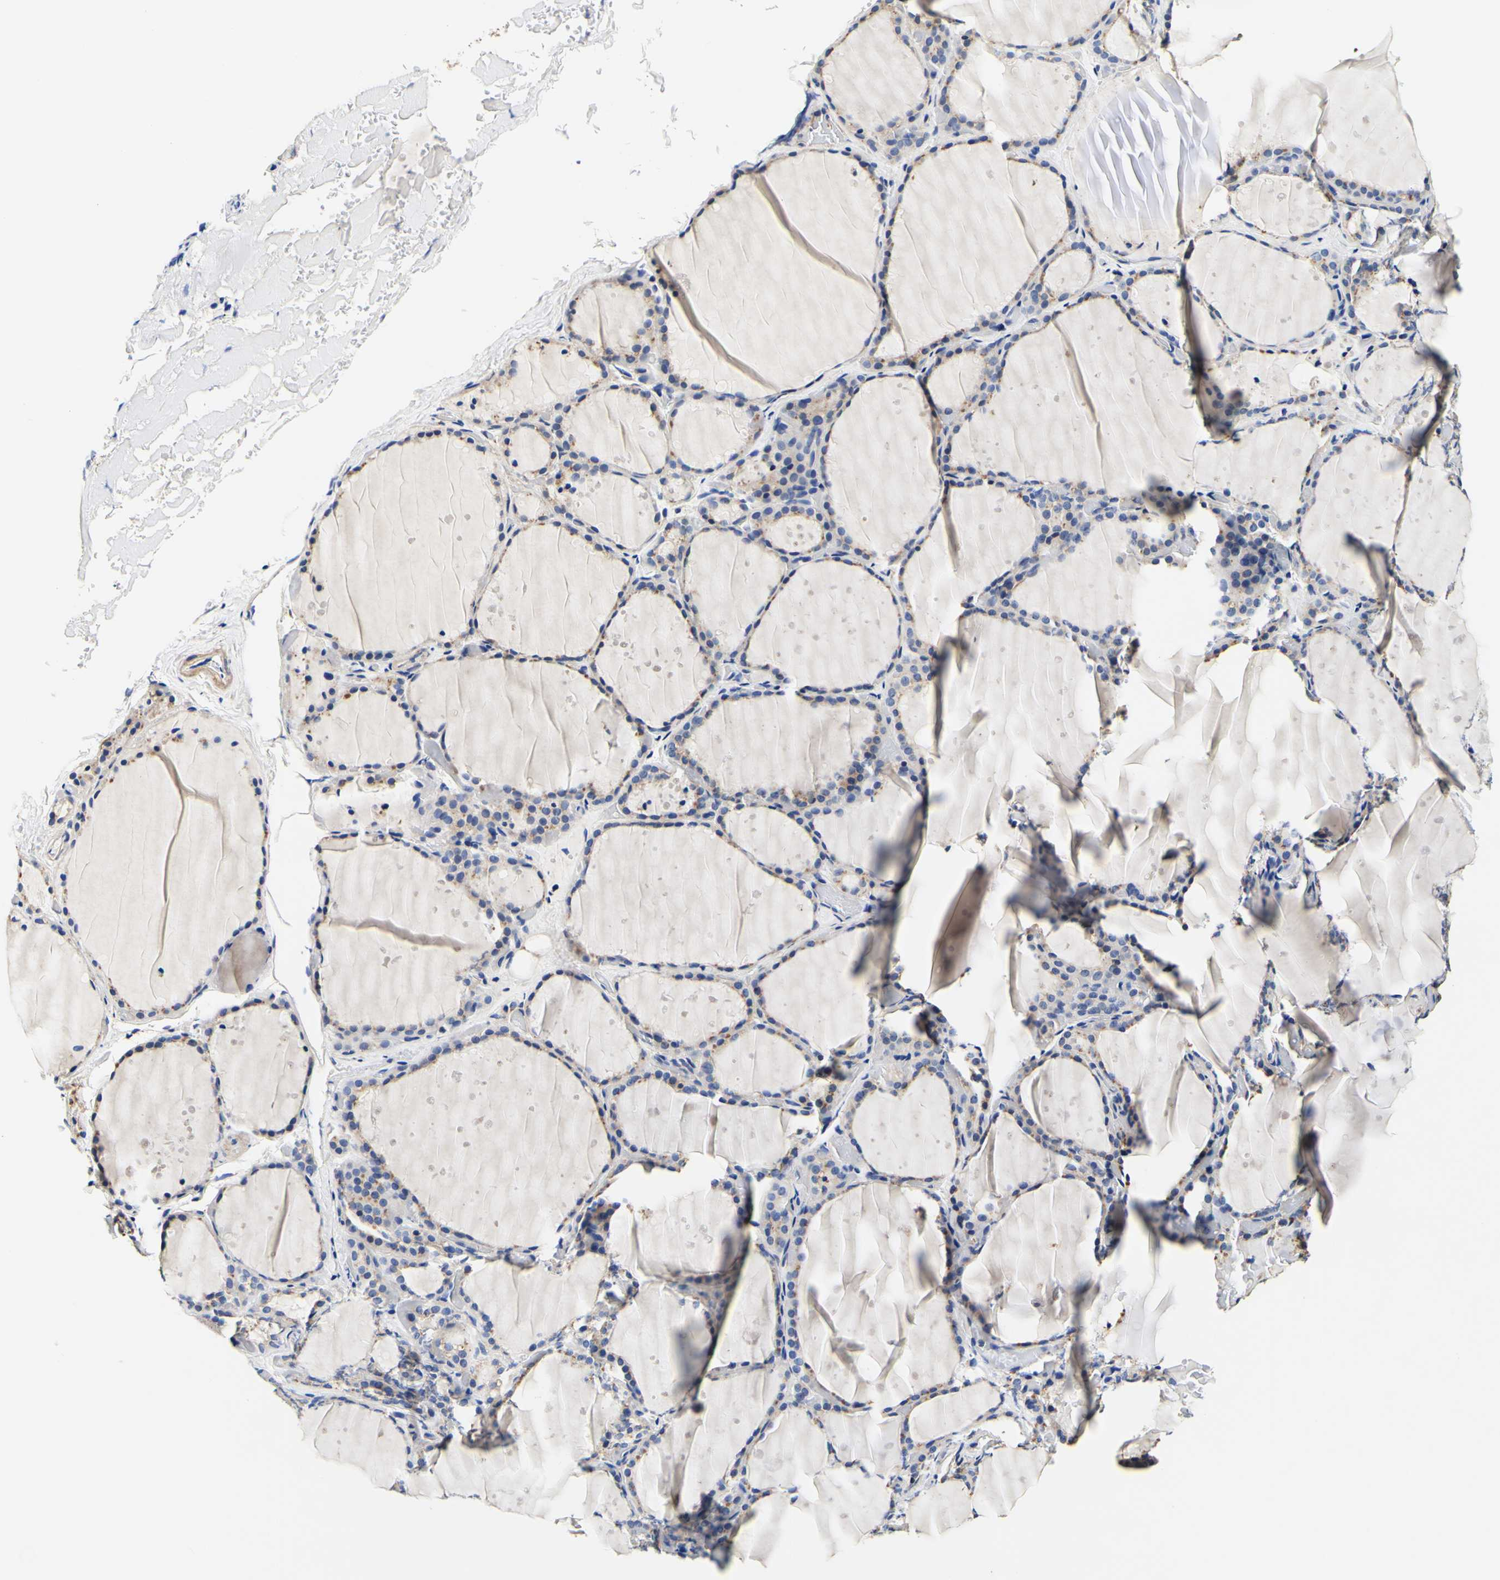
{"staining": {"intensity": "weak", "quantity": ">75%", "location": "cytoplasmic/membranous"}, "tissue": "thyroid gland", "cell_type": "Glandular cells", "image_type": "normal", "snomed": [{"axis": "morphology", "description": "Normal tissue, NOS"}, {"axis": "topography", "description": "Thyroid gland"}], "caption": "Thyroid gland stained with a brown dye displays weak cytoplasmic/membranous positive expression in approximately >75% of glandular cells.", "gene": "CAMK4", "patient": {"sex": "female", "age": 44}}